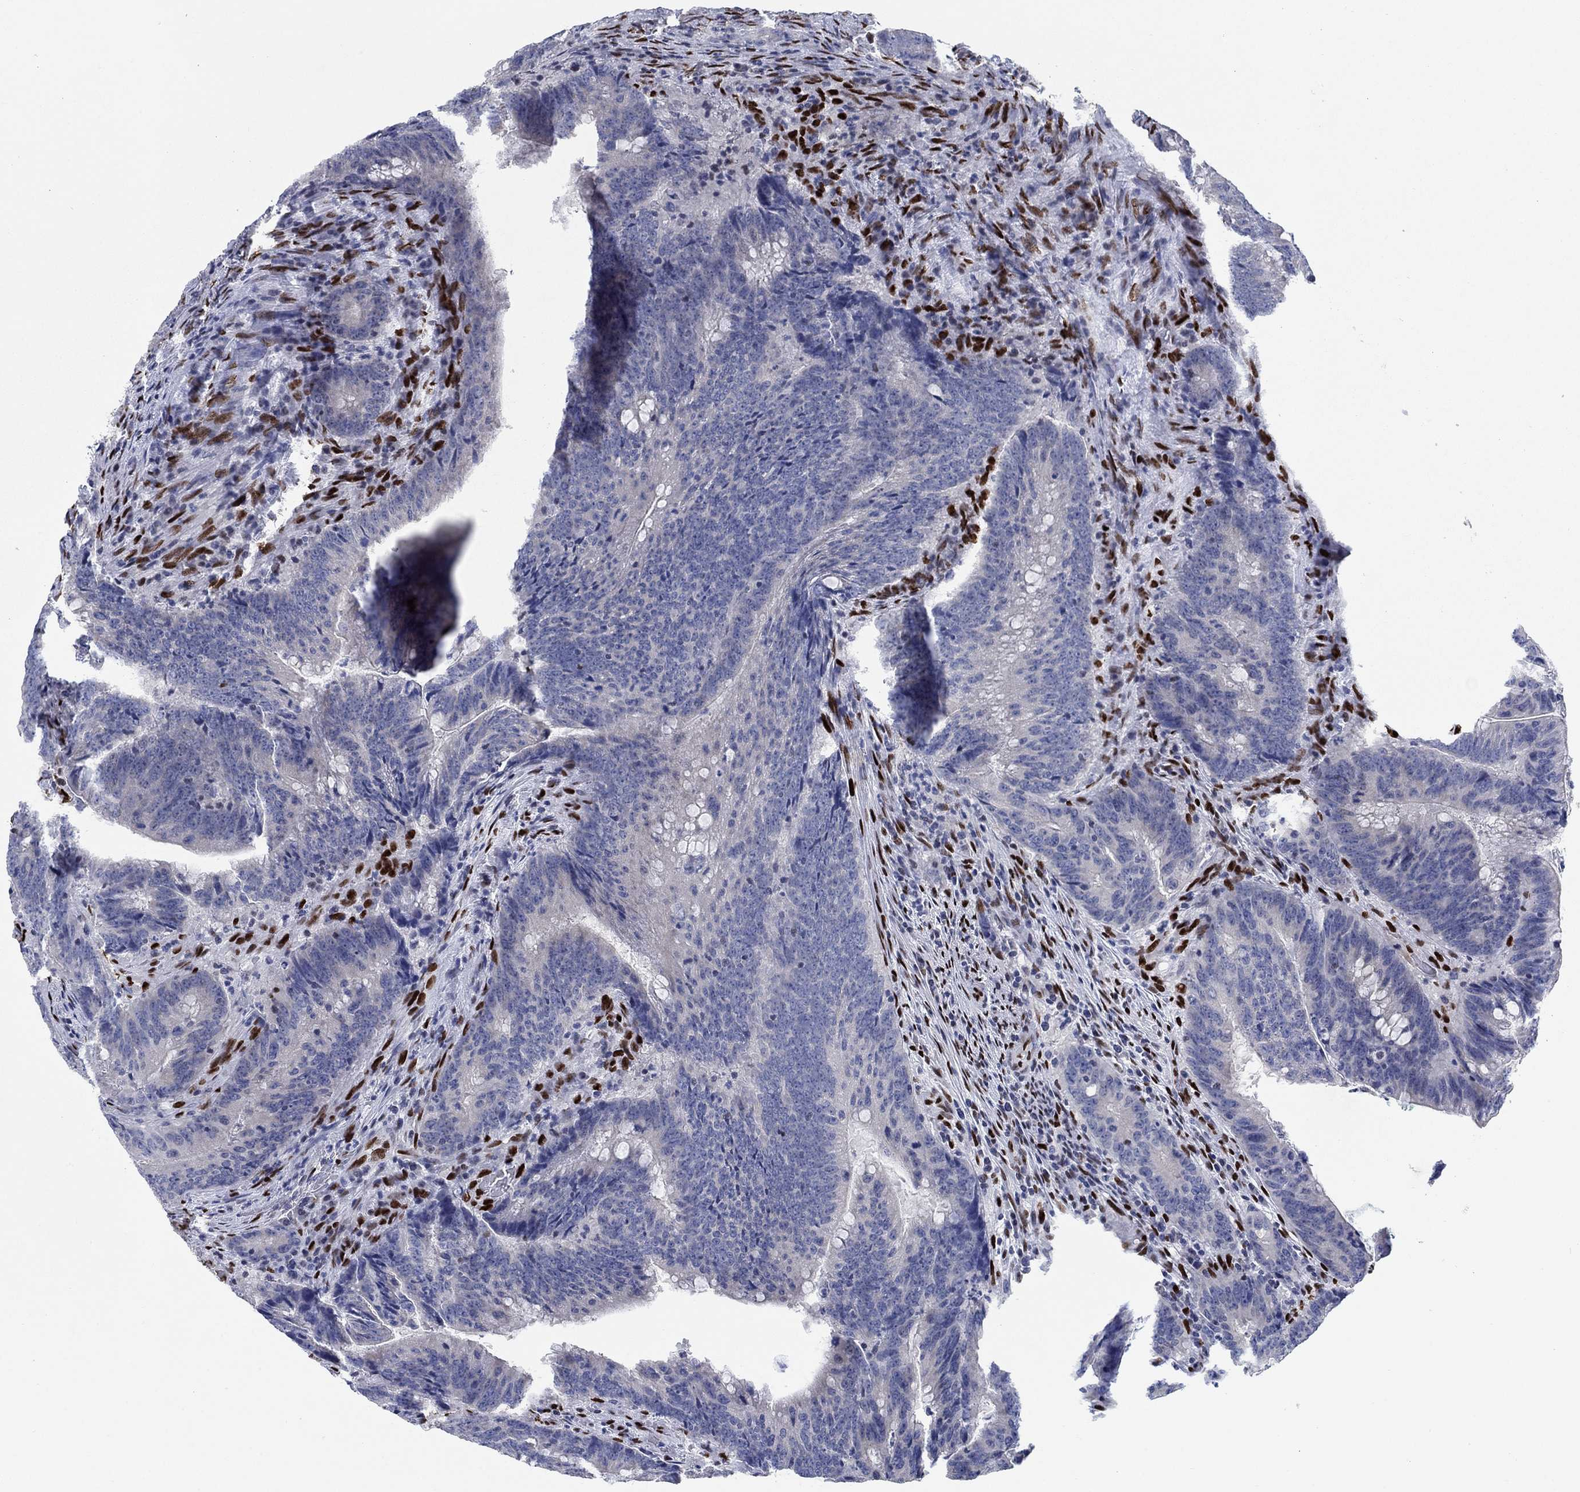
{"staining": {"intensity": "negative", "quantity": "none", "location": "none"}, "tissue": "colorectal cancer", "cell_type": "Tumor cells", "image_type": "cancer", "snomed": [{"axis": "morphology", "description": "Adenocarcinoma, NOS"}, {"axis": "topography", "description": "Colon"}], "caption": "DAB (3,3'-diaminobenzidine) immunohistochemical staining of colorectal cancer (adenocarcinoma) exhibits no significant positivity in tumor cells. (DAB immunohistochemistry (IHC) visualized using brightfield microscopy, high magnification).", "gene": "ZEB1", "patient": {"sex": "female", "age": 87}}